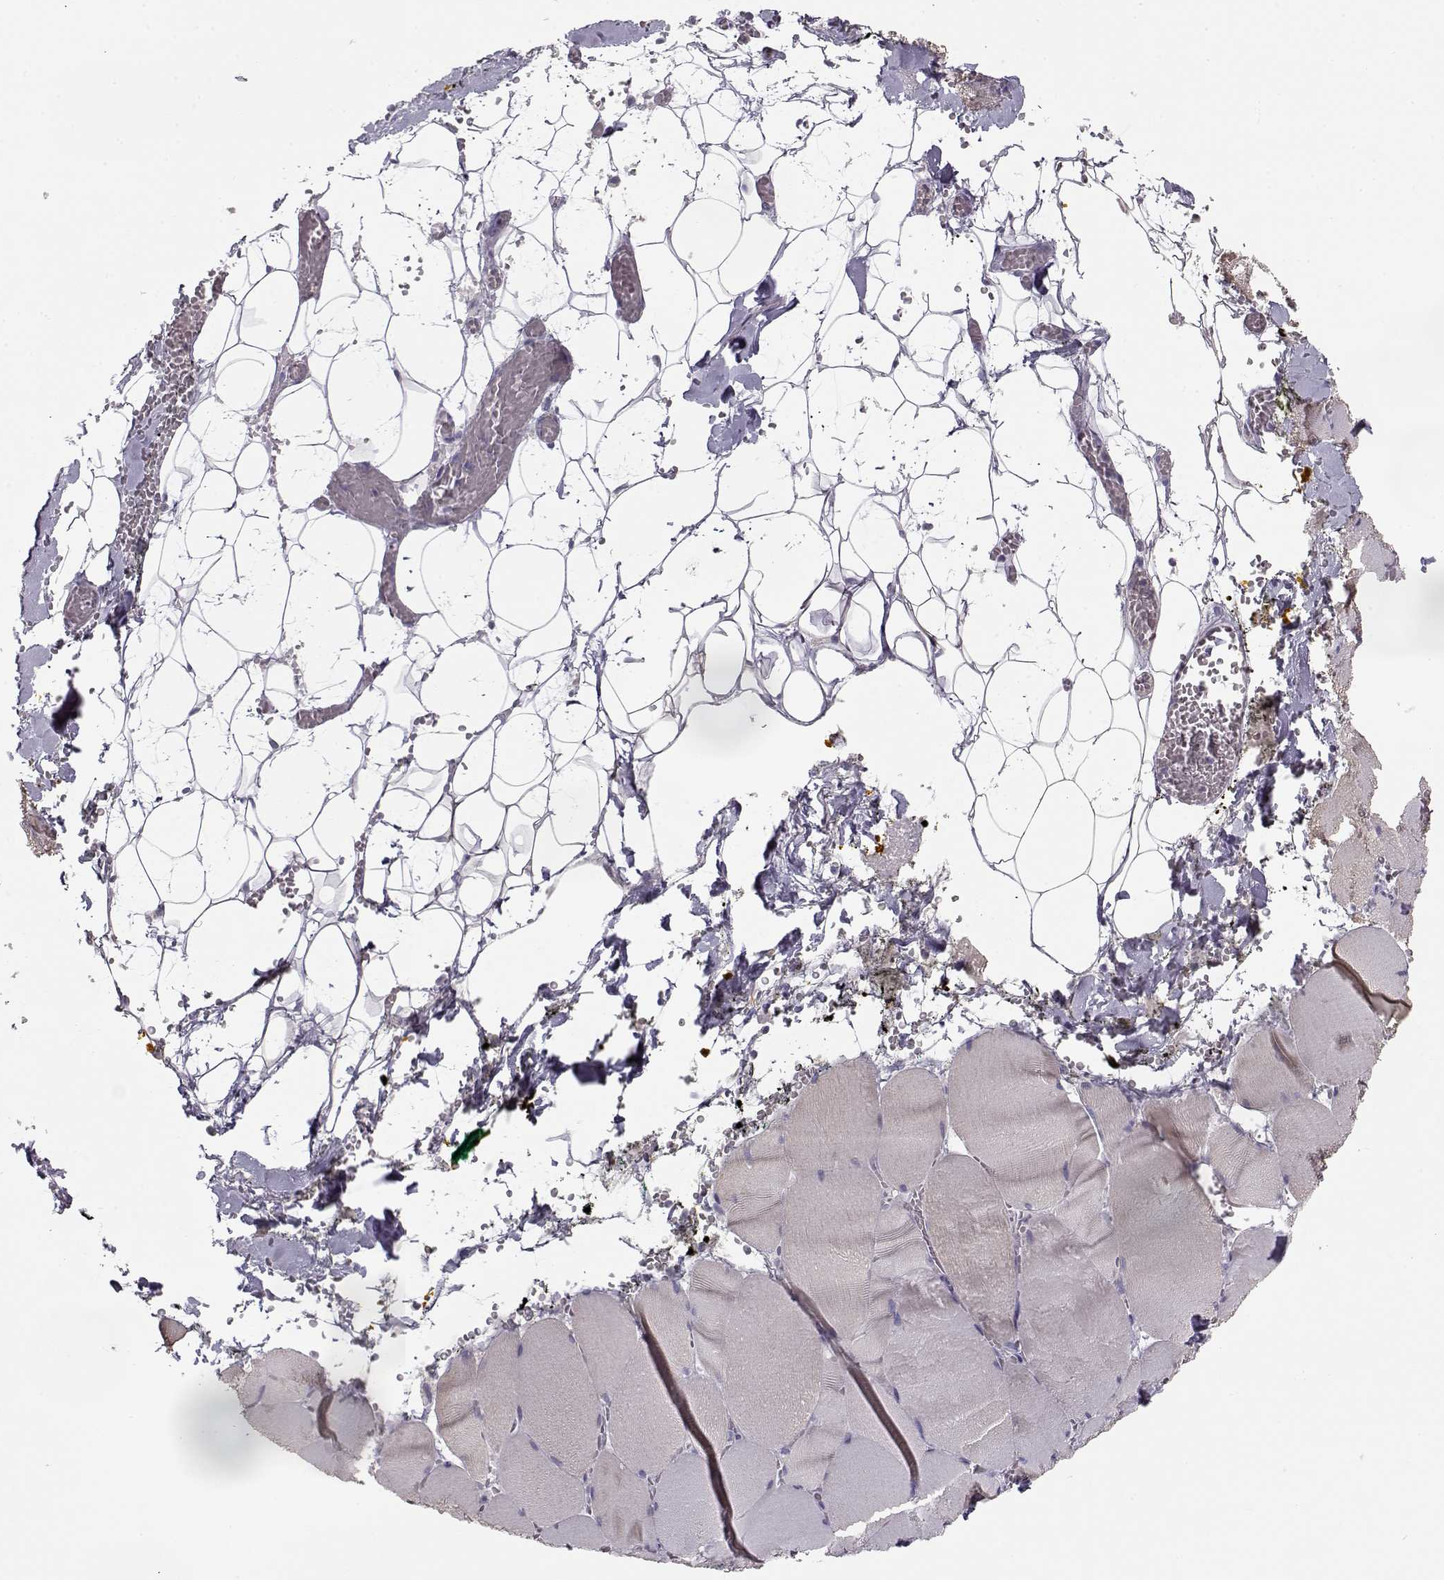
{"staining": {"intensity": "negative", "quantity": "none", "location": "none"}, "tissue": "skeletal muscle", "cell_type": "Myocytes", "image_type": "normal", "snomed": [{"axis": "morphology", "description": "Normal tissue, NOS"}, {"axis": "topography", "description": "Skeletal muscle"}], "caption": "DAB immunohistochemical staining of normal skeletal muscle shows no significant staining in myocytes.", "gene": "GRK1", "patient": {"sex": "male", "age": 56}}